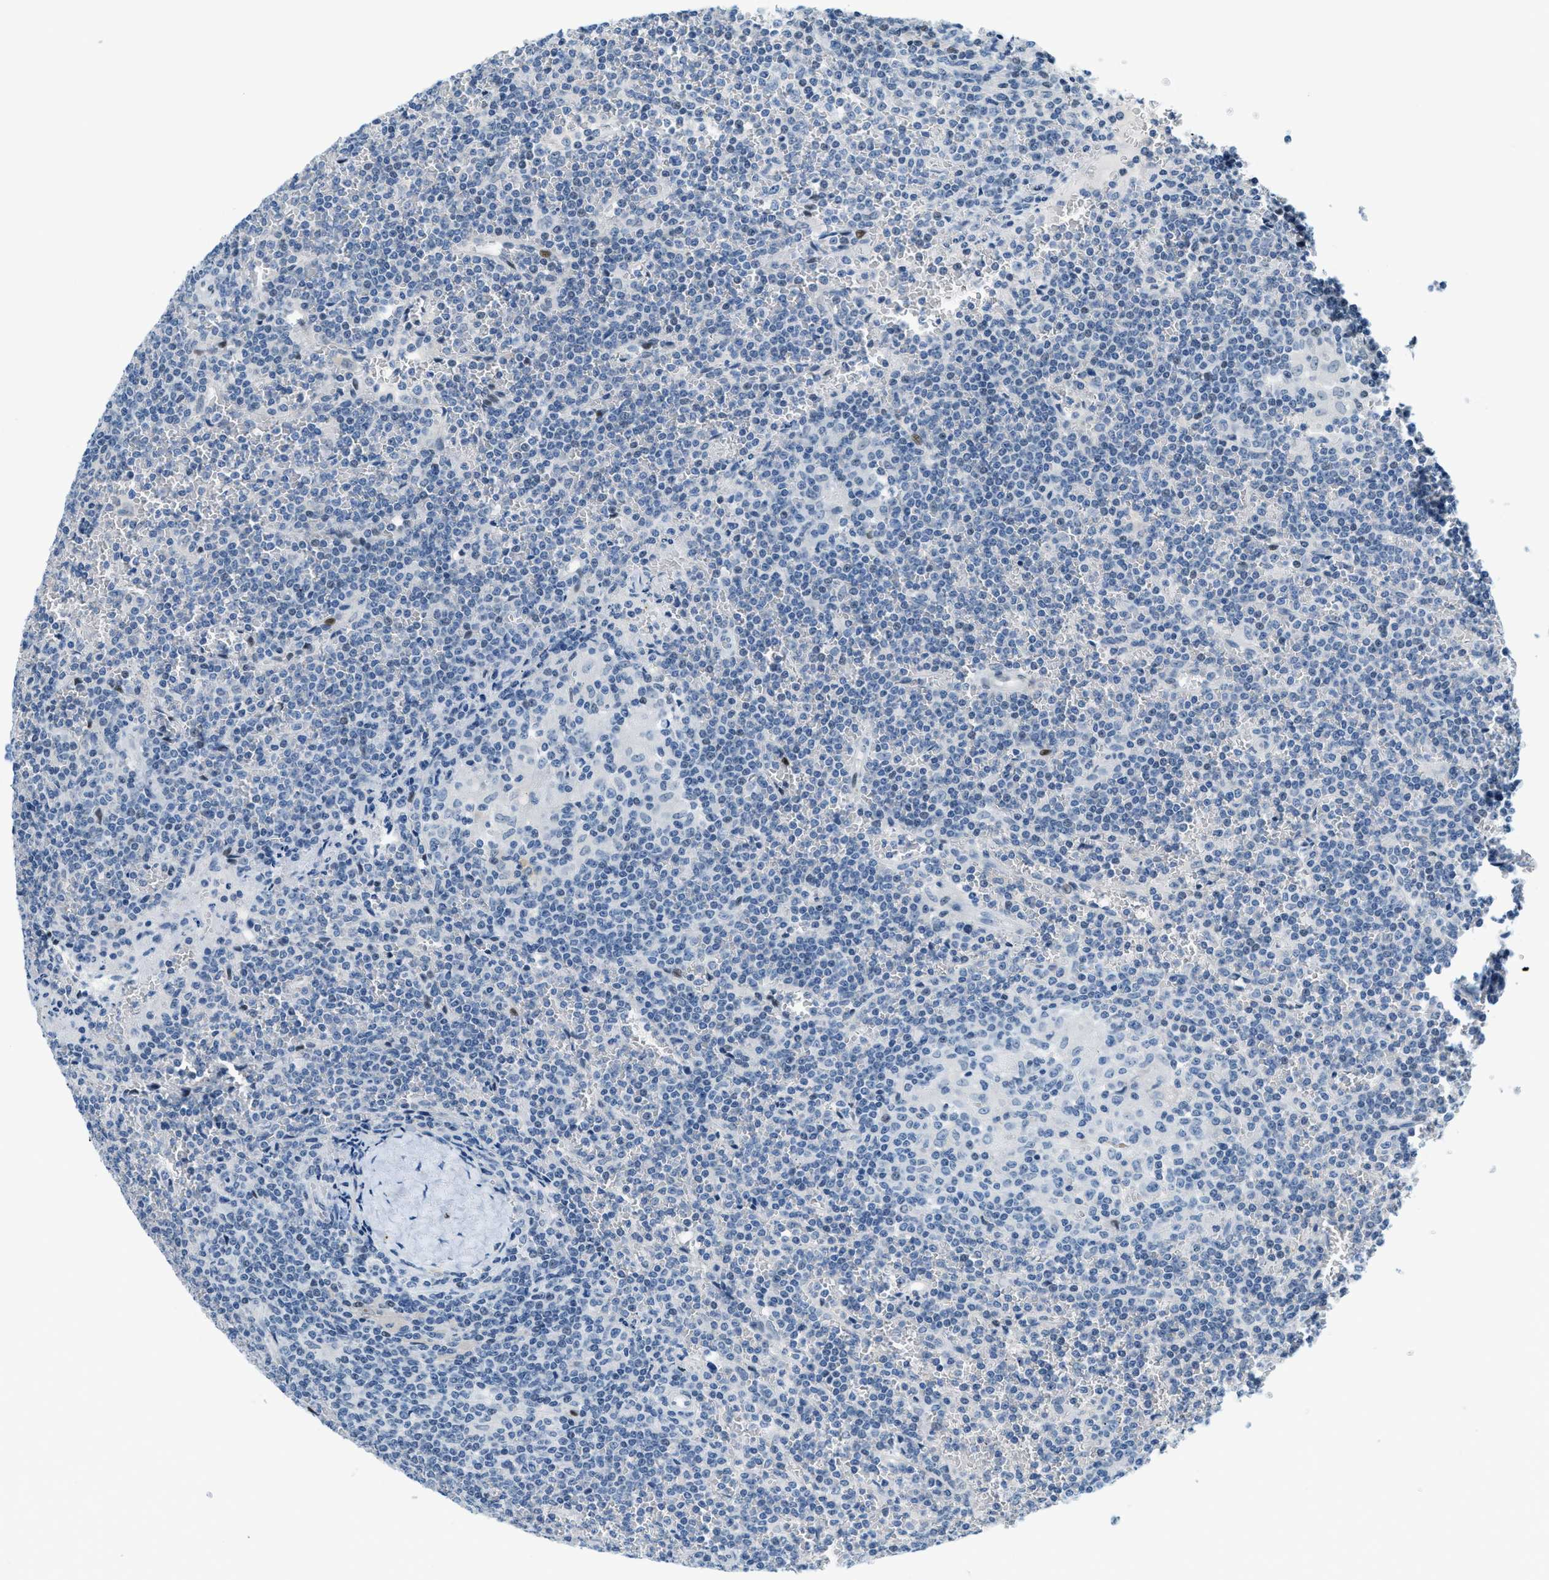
{"staining": {"intensity": "negative", "quantity": "none", "location": "none"}, "tissue": "lymphoma", "cell_type": "Tumor cells", "image_type": "cancer", "snomed": [{"axis": "morphology", "description": "Malignant lymphoma, non-Hodgkin's type, Low grade"}, {"axis": "topography", "description": "Spleen"}], "caption": "Image shows no significant protein positivity in tumor cells of lymphoma. Brightfield microscopy of immunohistochemistry (IHC) stained with DAB (3,3'-diaminobenzidine) (brown) and hematoxylin (blue), captured at high magnification.", "gene": "CYP4X1", "patient": {"sex": "female", "age": 19}}